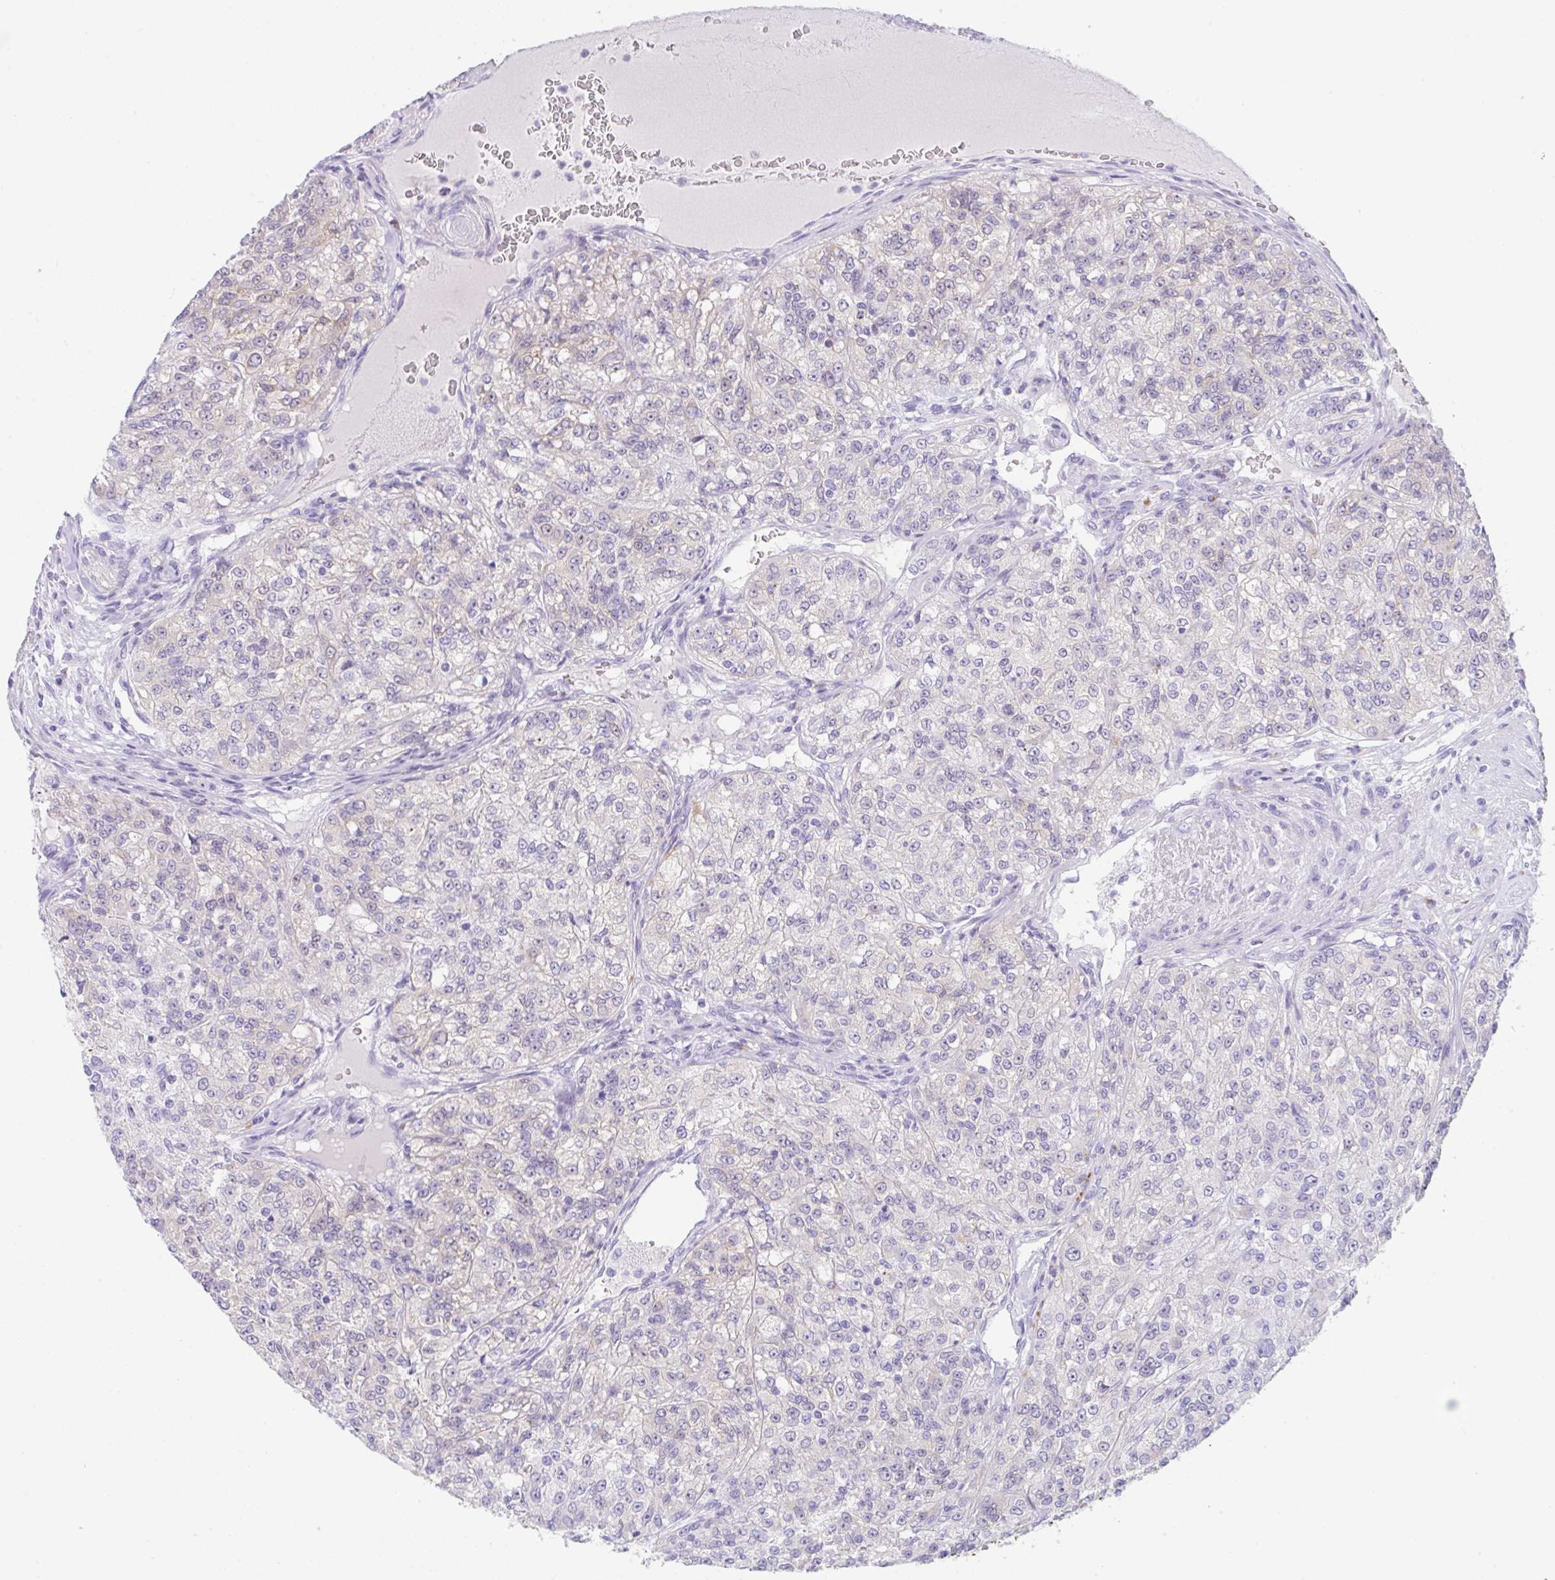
{"staining": {"intensity": "negative", "quantity": "none", "location": "none"}, "tissue": "renal cancer", "cell_type": "Tumor cells", "image_type": "cancer", "snomed": [{"axis": "morphology", "description": "Adenocarcinoma, NOS"}, {"axis": "topography", "description": "Kidney"}], "caption": "The IHC image has no significant positivity in tumor cells of adenocarcinoma (renal) tissue.", "gene": "TRAF4", "patient": {"sex": "female", "age": 63}}